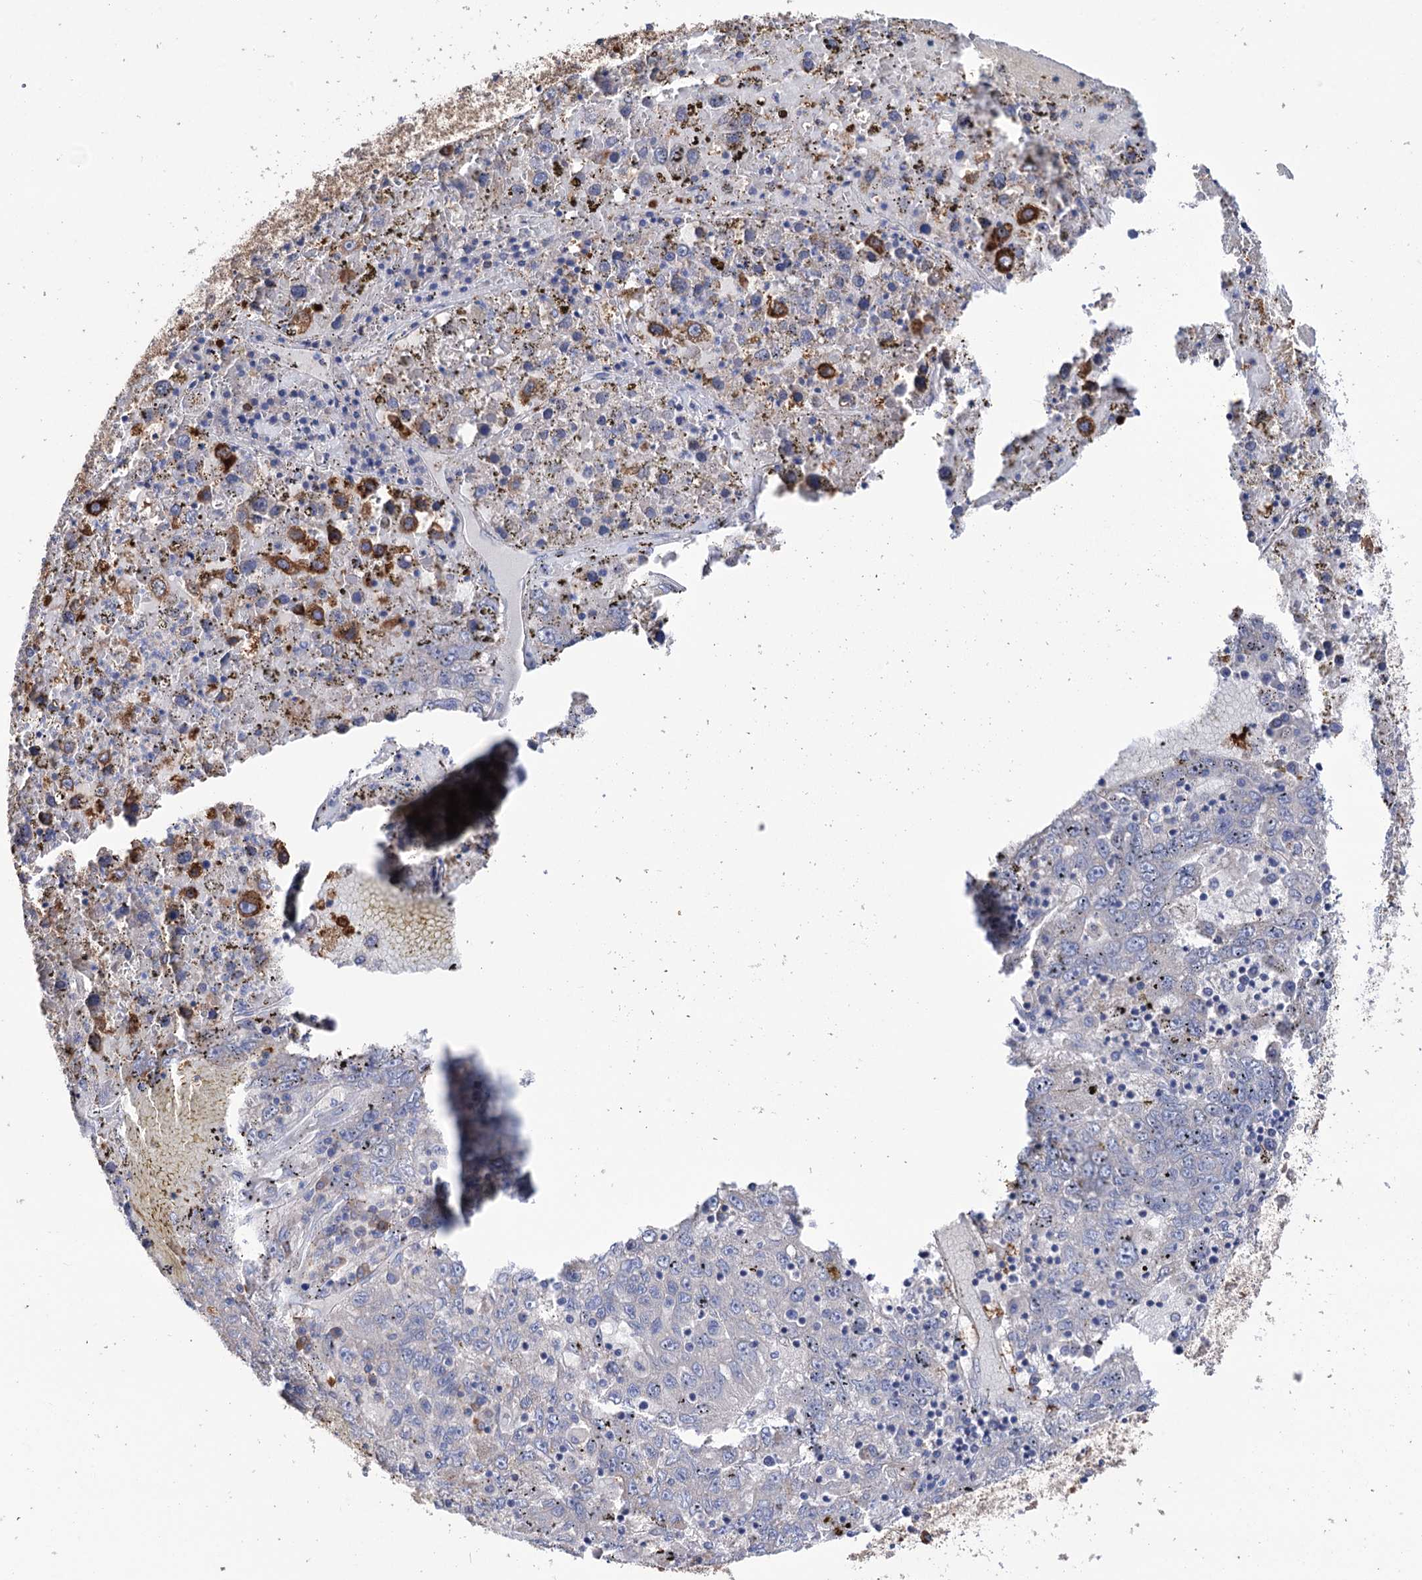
{"staining": {"intensity": "moderate", "quantity": "25%-75%", "location": "cytoplasmic/membranous"}, "tissue": "liver cancer", "cell_type": "Tumor cells", "image_type": "cancer", "snomed": [{"axis": "morphology", "description": "Carcinoma, Hepatocellular, NOS"}, {"axis": "topography", "description": "Liver"}], "caption": "Protein expression analysis of liver hepatocellular carcinoma displays moderate cytoplasmic/membranous positivity in approximately 25%-75% of tumor cells.", "gene": "BBS4", "patient": {"sex": "male", "age": 49}}